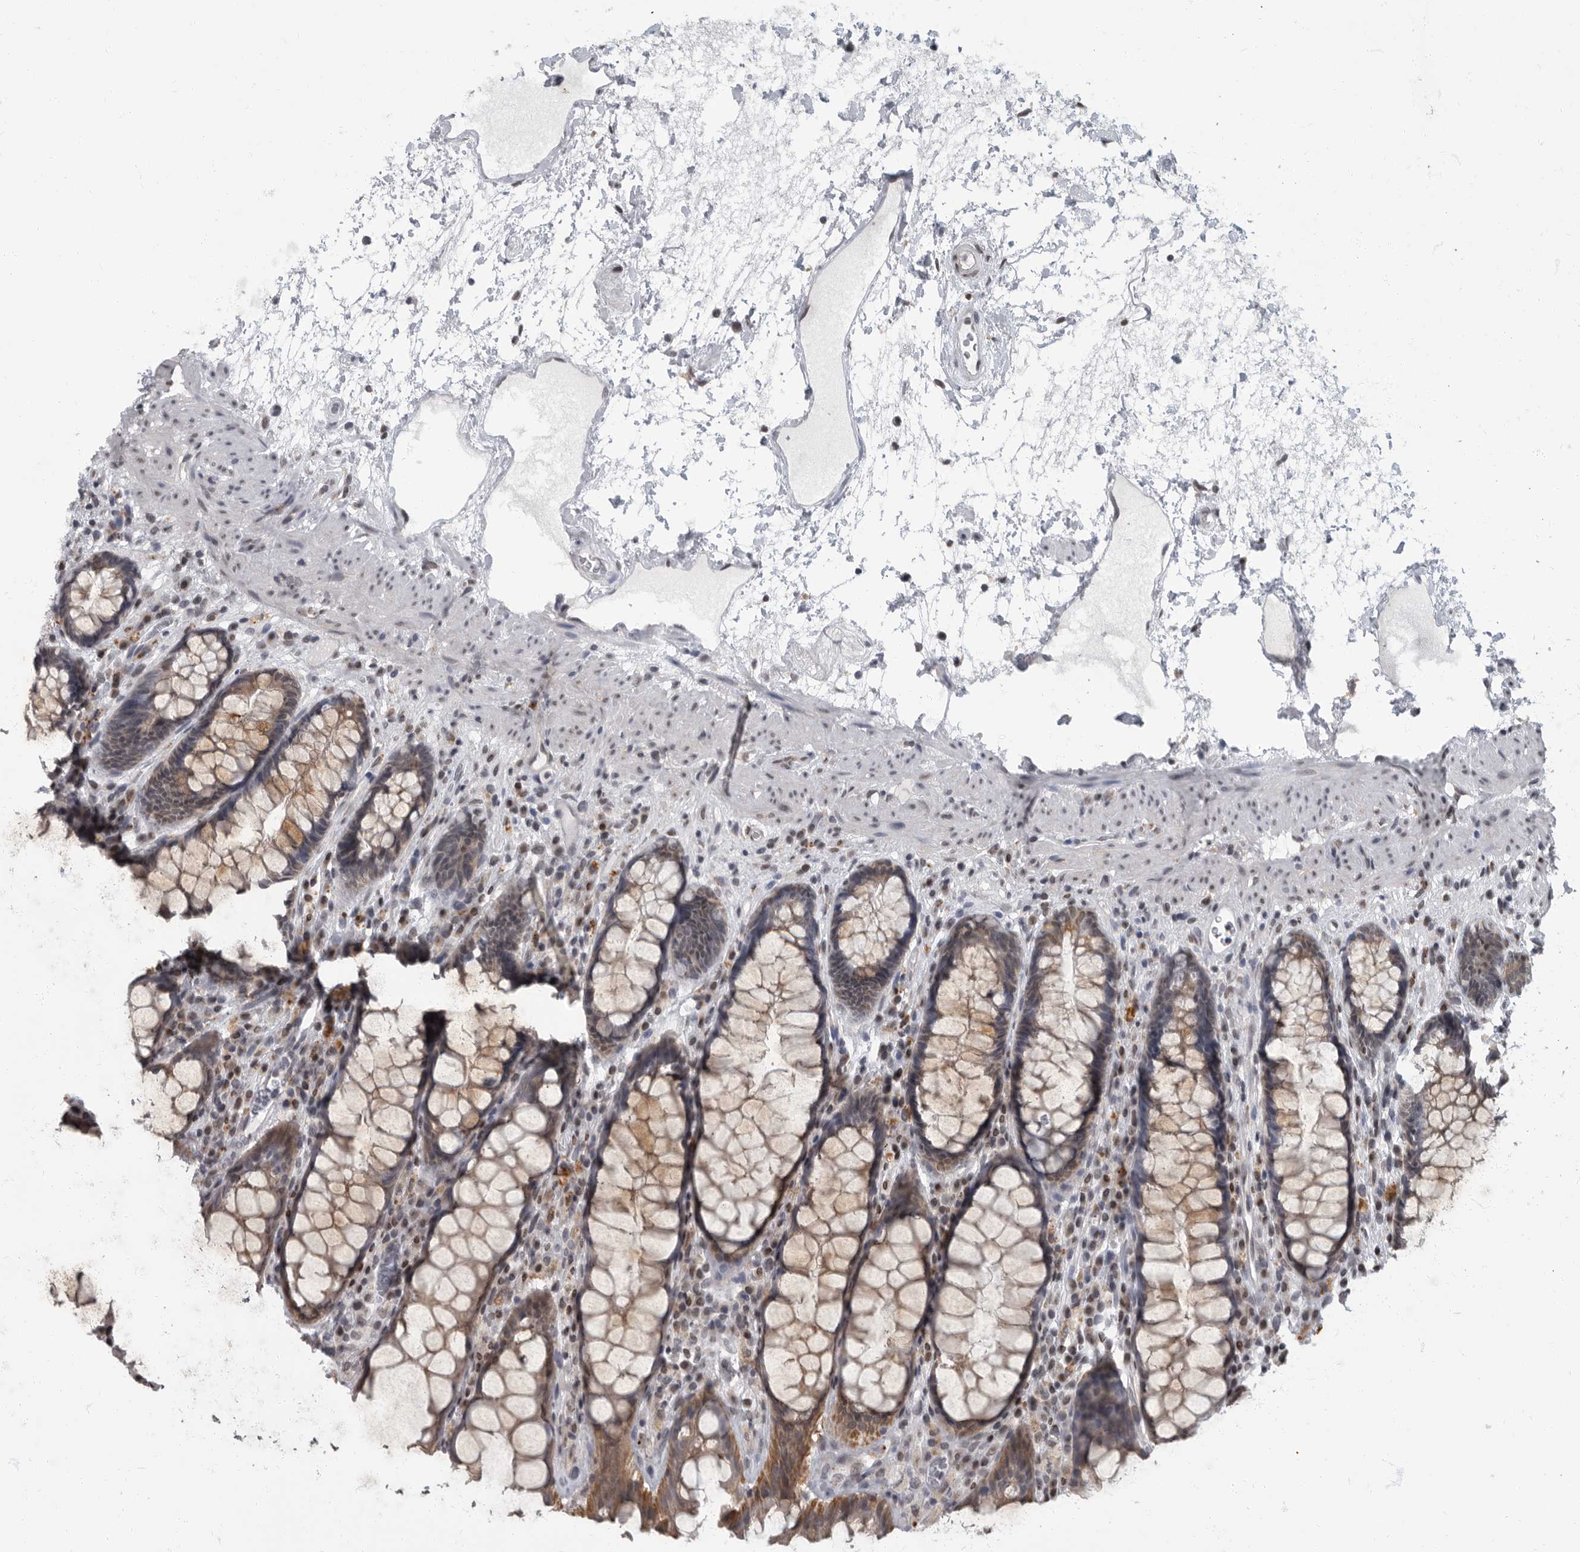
{"staining": {"intensity": "moderate", "quantity": ">75%", "location": "cytoplasmic/membranous"}, "tissue": "rectum", "cell_type": "Glandular cells", "image_type": "normal", "snomed": [{"axis": "morphology", "description": "Normal tissue, NOS"}, {"axis": "topography", "description": "Rectum"}], "caption": "Immunohistochemistry micrograph of normal rectum: rectum stained using IHC shows medium levels of moderate protein expression localized specifically in the cytoplasmic/membranous of glandular cells, appearing as a cytoplasmic/membranous brown color.", "gene": "EVI5", "patient": {"sex": "male", "age": 64}}